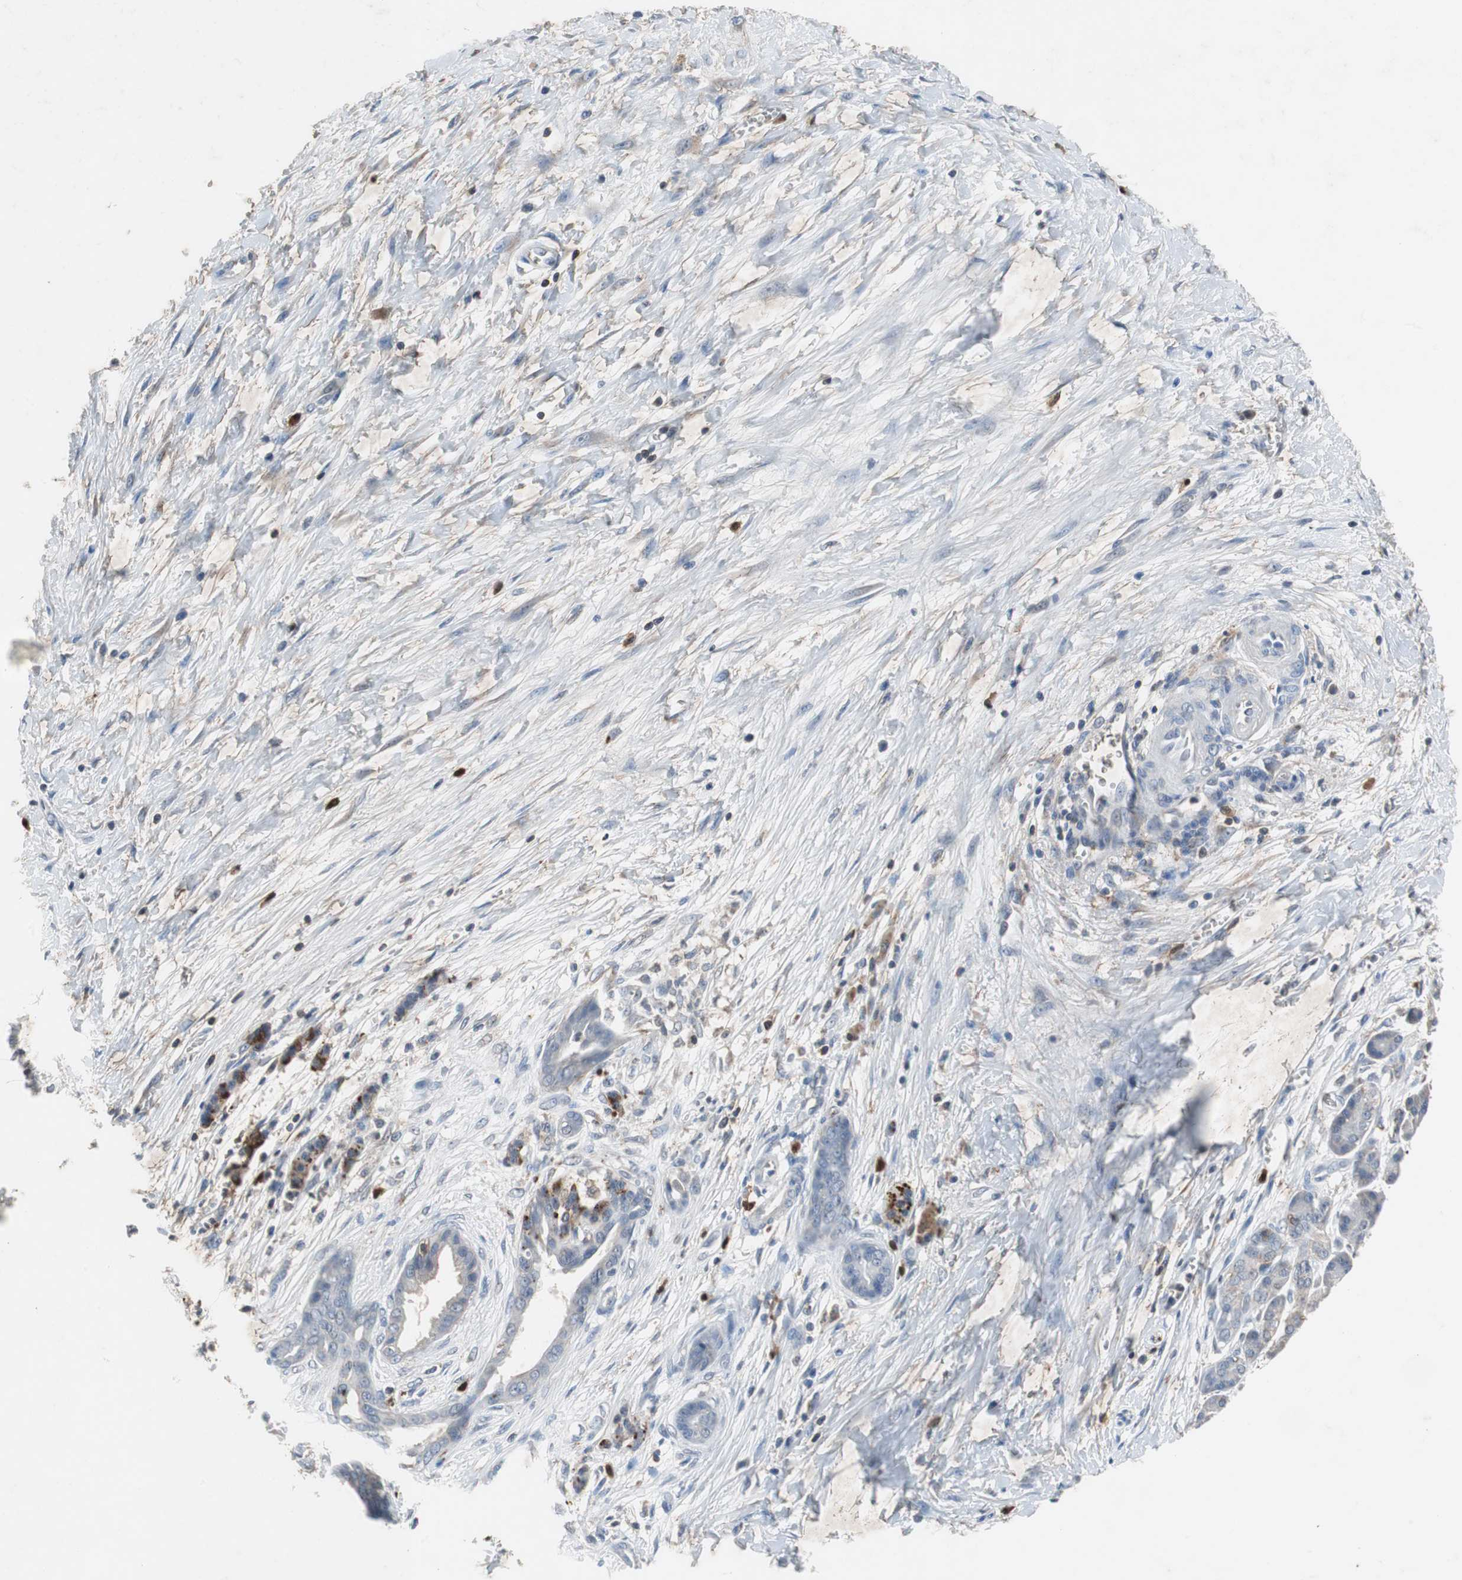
{"staining": {"intensity": "weak", "quantity": "<25%", "location": "cytoplasmic/membranous"}, "tissue": "pancreatic cancer", "cell_type": "Tumor cells", "image_type": "cancer", "snomed": [{"axis": "morphology", "description": "Adenocarcinoma, NOS"}, {"axis": "topography", "description": "Pancreas"}], "caption": "Immunohistochemistry (IHC) image of neoplastic tissue: human pancreatic adenocarcinoma stained with DAB (3,3'-diaminobenzidine) shows no significant protein expression in tumor cells.", "gene": "CALB2", "patient": {"sex": "male", "age": 59}}